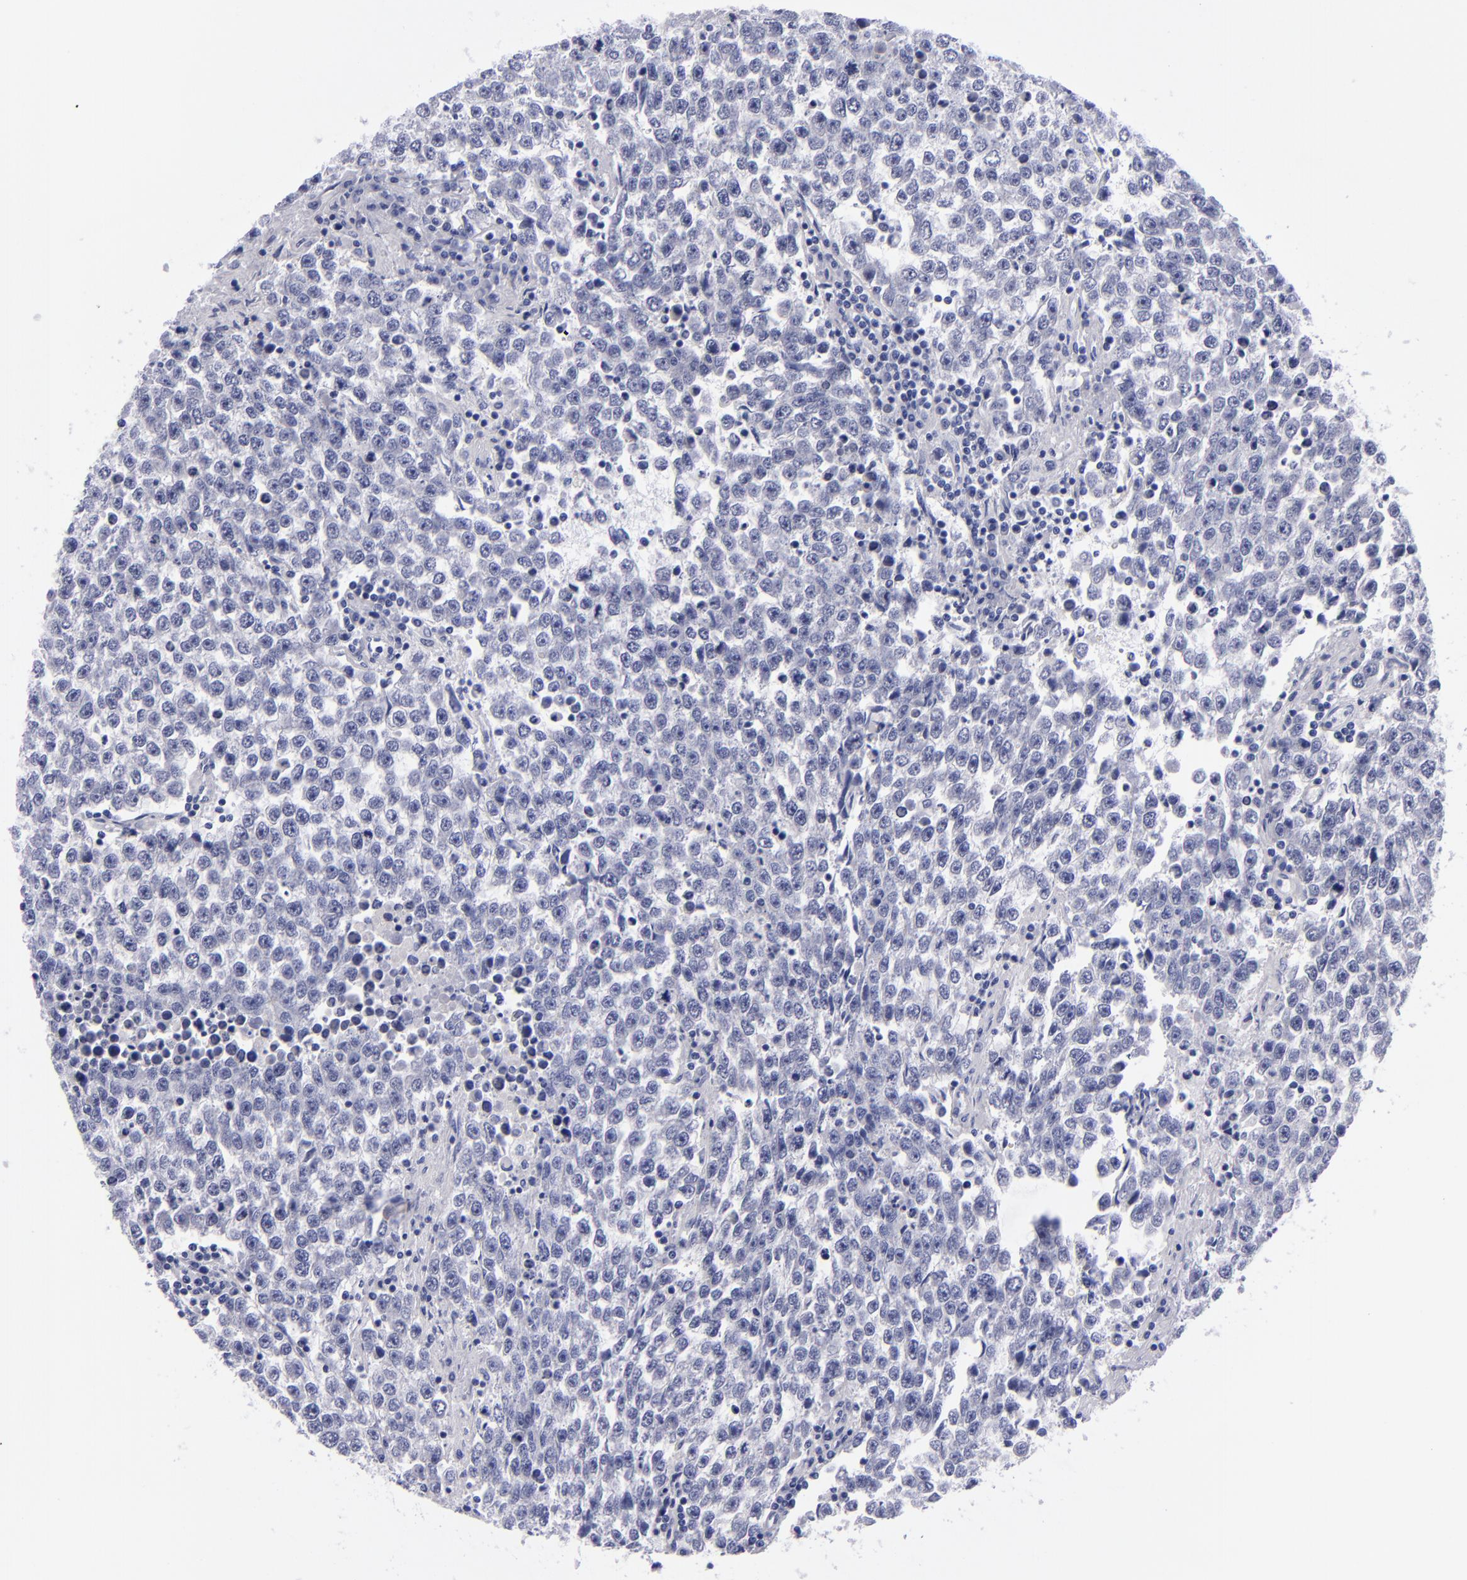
{"staining": {"intensity": "negative", "quantity": "none", "location": "none"}, "tissue": "testis cancer", "cell_type": "Tumor cells", "image_type": "cancer", "snomed": [{"axis": "morphology", "description": "Seminoma, NOS"}, {"axis": "topography", "description": "Testis"}], "caption": "Testis seminoma was stained to show a protein in brown. There is no significant staining in tumor cells.", "gene": "MCM7", "patient": {"sex": "male", "age": 36}}